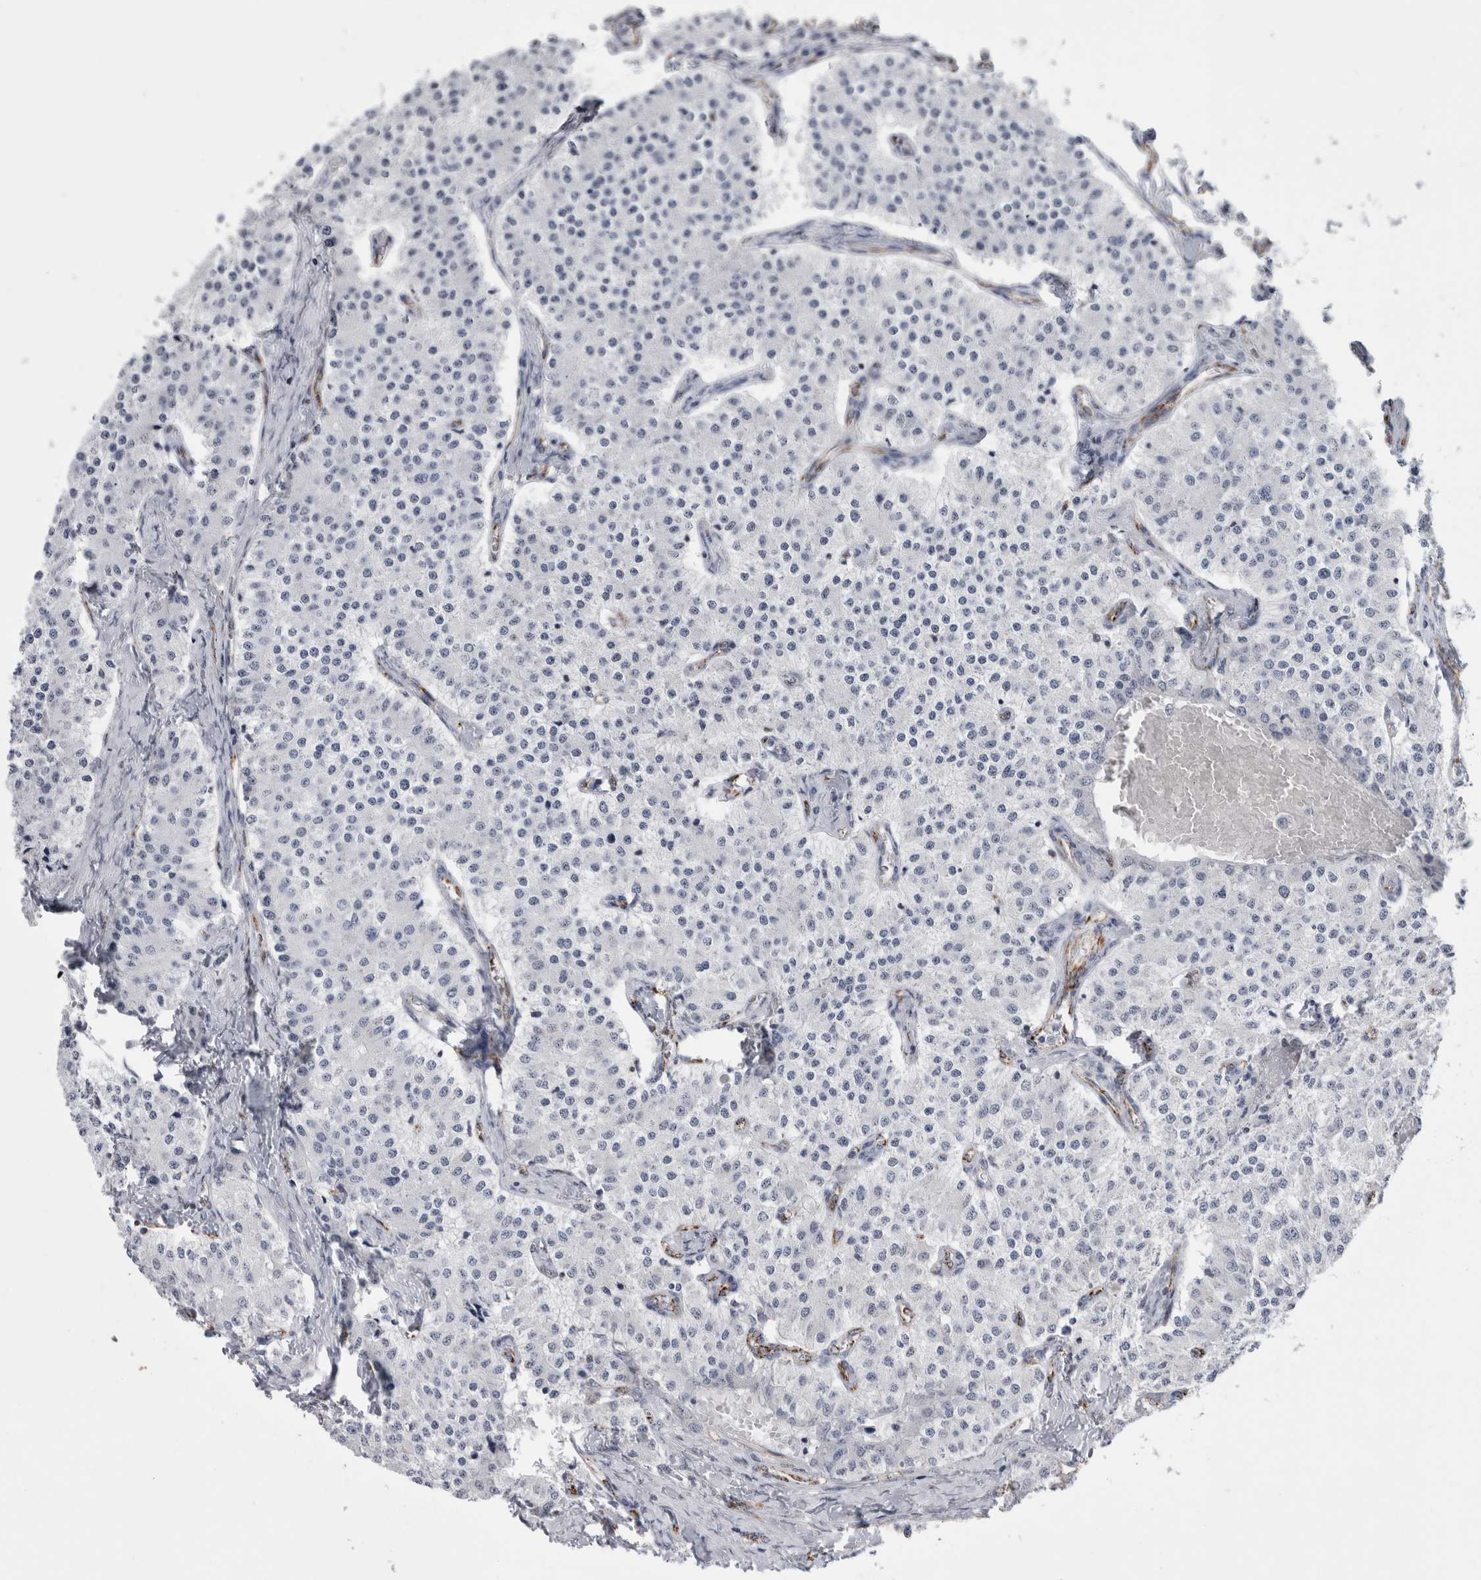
{"staining": {"intensity": "negative", "quantity": "none", "location": "none"}, "tissue": "carcinoid", "cell_type": "Tumor cells", "image_type": "cancer", "snomed": [{"axis": "morphology", "description": "Carcinoid, malignant, NOS"}, {"axis": "topography", "description": "Colon"}], "caption": "An immunohistochemistry (IHC) histopathology image of carcinoid is shown. There is no staining in tumor cells of carcinoid. Brightfield microscopy of IHC stained with DAB (3,3'-diaminobenzidine) (brown) and hematoxylin (blue), captured at high magnification.", "gene": "ACOT7", "patient": {"sex": "female", "age": 52}}